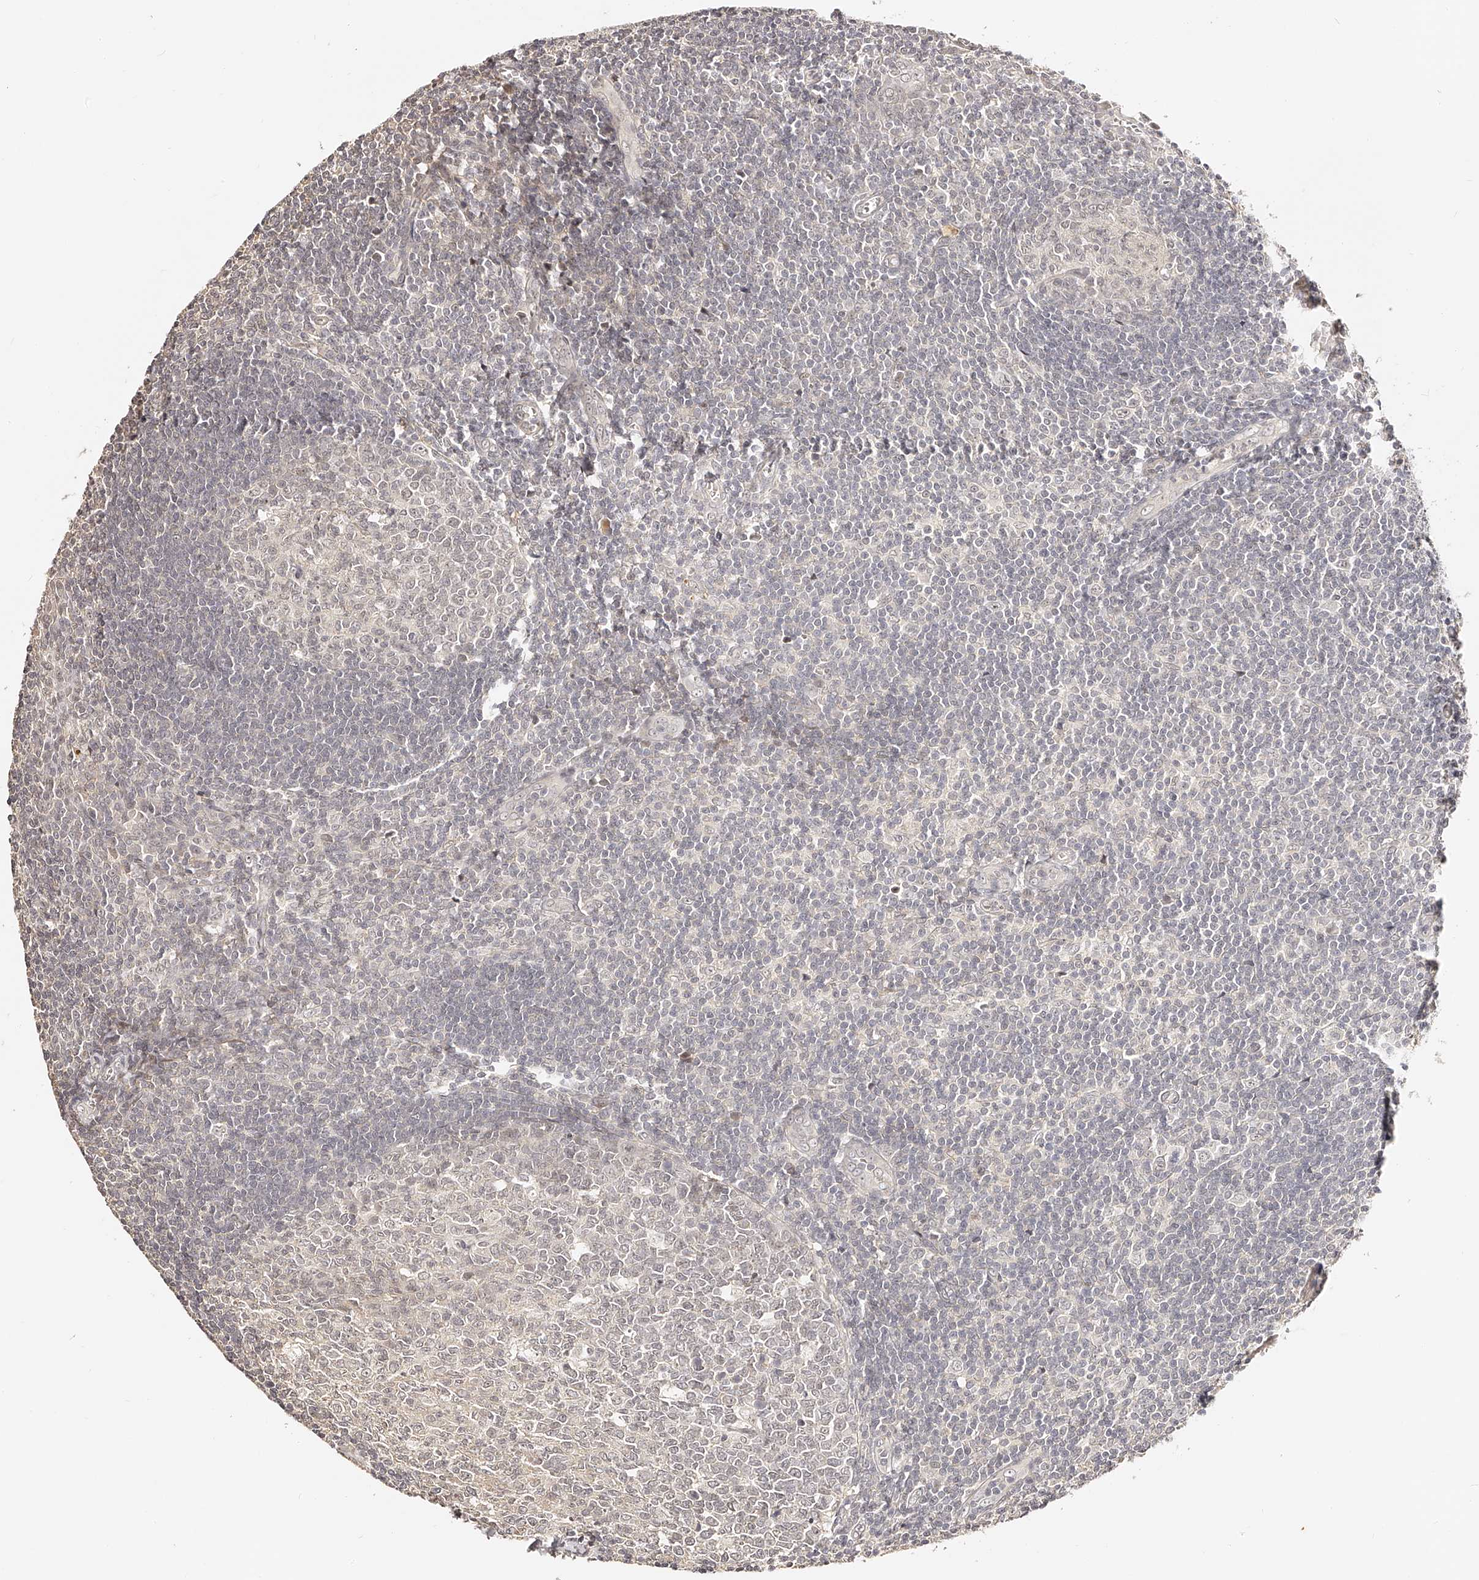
{"staining": {"intensity": "negative", "quantity": "none", "location": "none"}, "tissue": "tonsil", "cell_type": "Germinal center cells", "image_type": "normal", "snomed": [{"axis": "morphology", "description": "Normal tissue, NOS"}, {"axis": "topography", "description": "Tonsil"}], "caption": "Immunohistochemistry micrograph of benign tonsil stained for a protein (brown), which displays no staining in germinal center cells. The staining is performed using DAB (3,3'-diaminobenzidine) brown chromogen with nuclei counter-stained in using hematoxylin.", "gene": "ZNF789", "patient": {"sex": "male", "age": 27}}